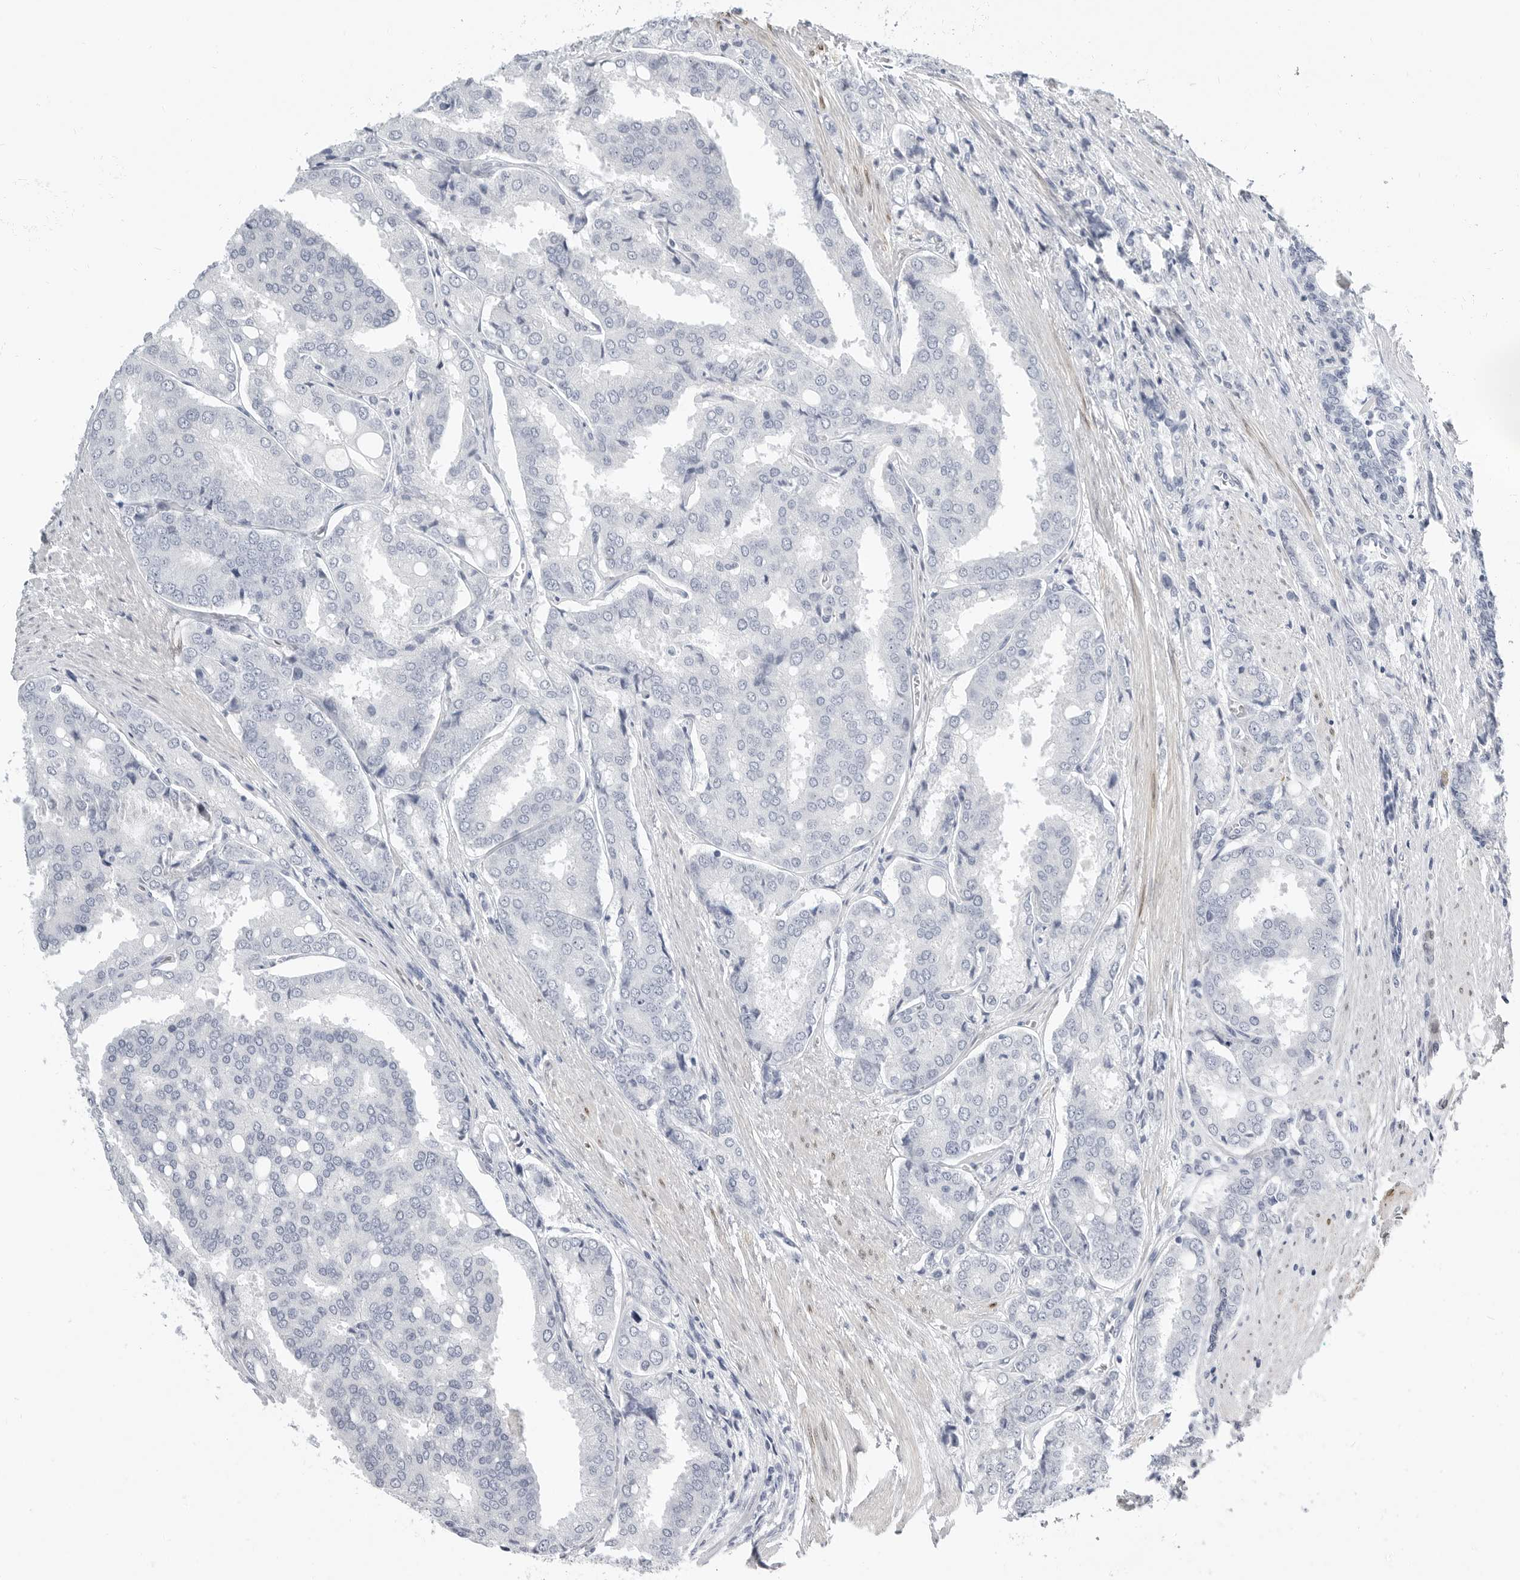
{"staining": {"intensity": "negative", "quantity": "none", "location": "none"}, "tissue": "prostate cancer", "cell_type": "Tumor cells", "image_type": "cancer", "snomed": [{"axis": "morphology", "description": "Adenocarcinoma, High grade"}, {"axis": "topography", "description": "Prostate"}], "caption": "Immunohistochemical staining of adenocarcinoma (high-grade) (prostate) demonstrates no significant positivity in tumor cells.", "gene": "PLN", "patient": {"sex": "male", "age": 50}}